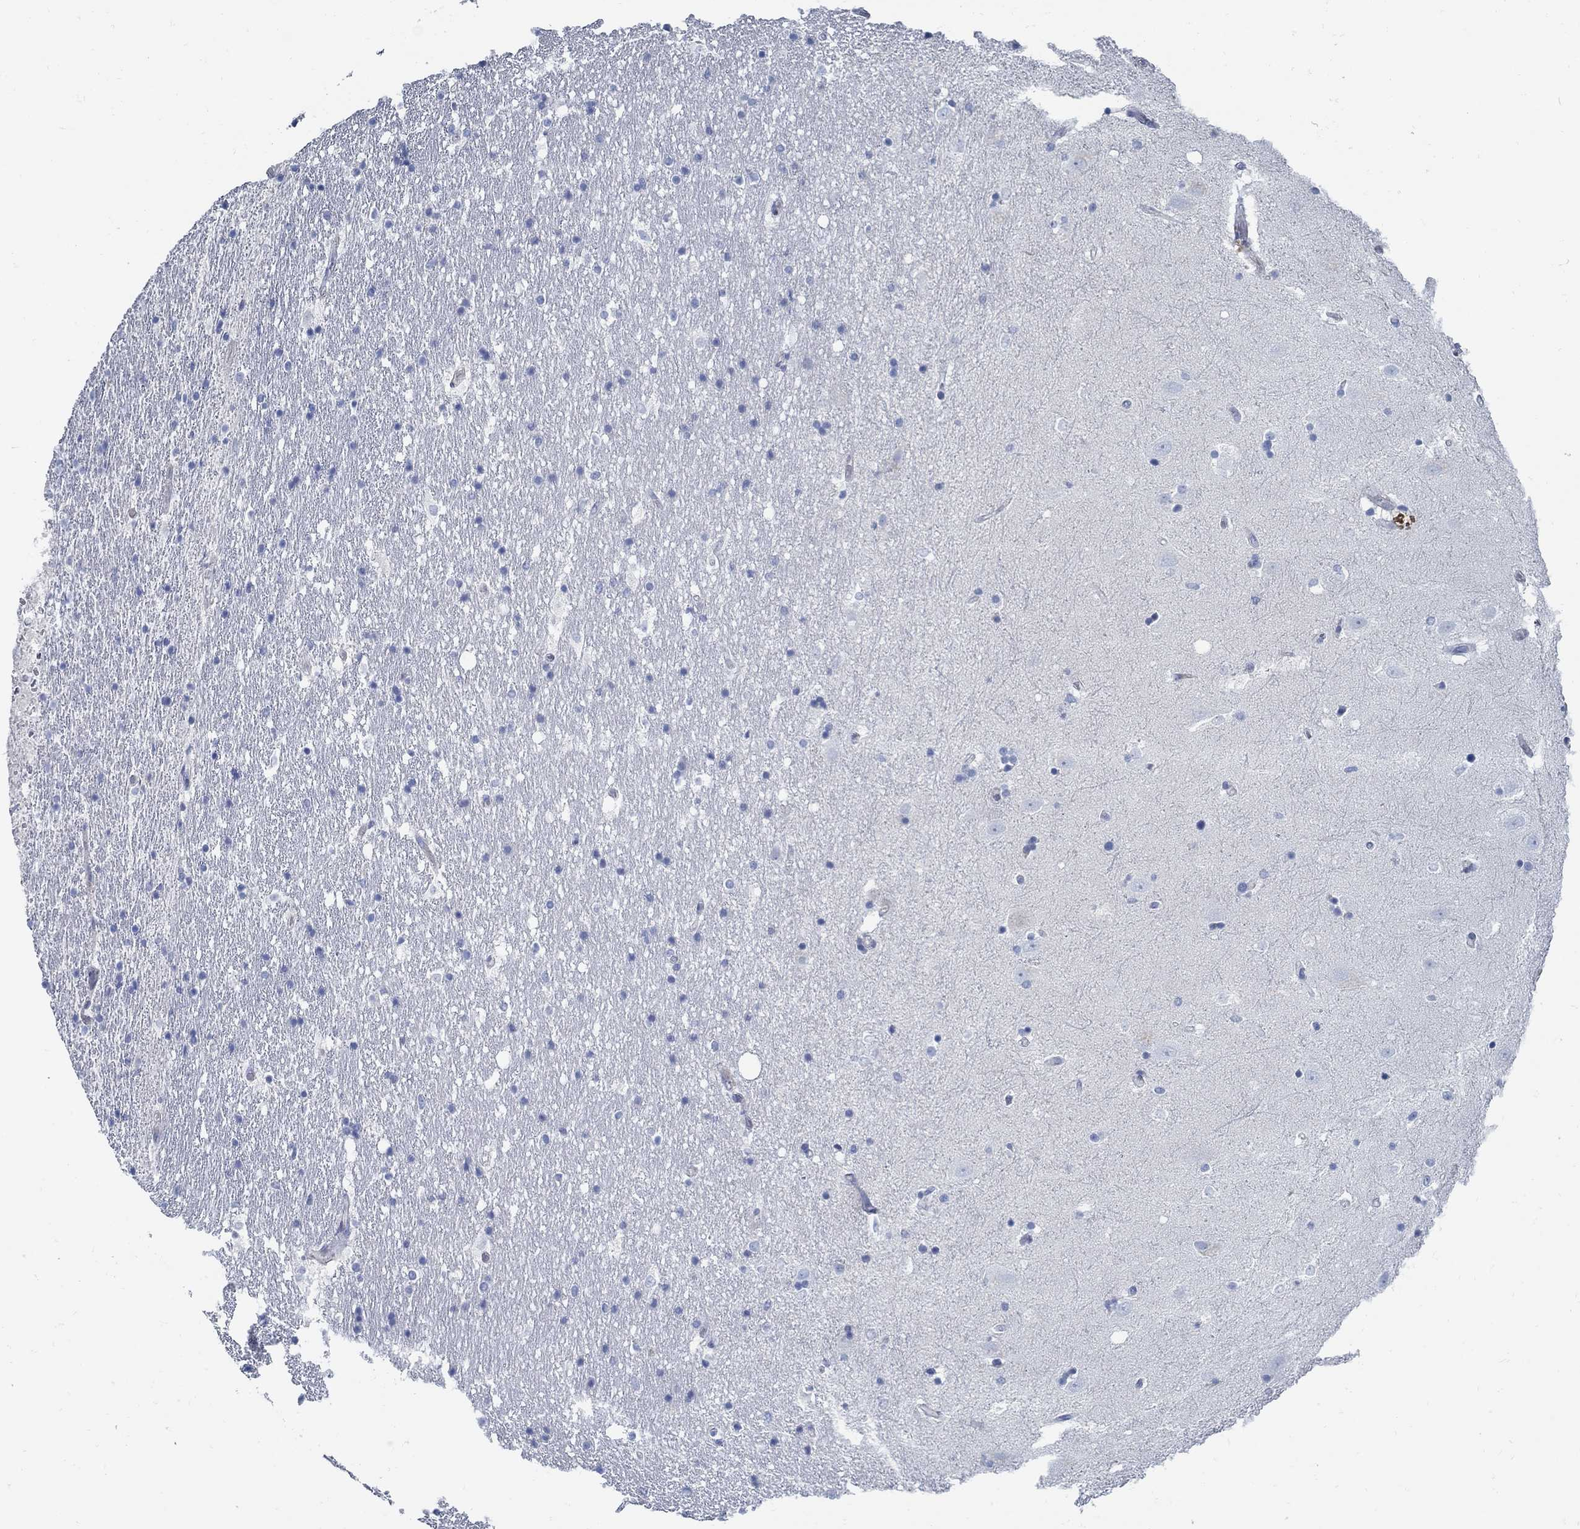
{"staining": {"intensity": "negative", "quantity": "none", "location": "none"}, "tissue": "hippocampus", "cell_type": "Glial cells", "image_type": "normal", "snomed": [{"axis": "morphology", "description": "Normal tissue, NOS"}, {"axis": "topography", "description": "Hippocampus"}], "caption": "Immunohistochemical staining of unremarkable human hippocampus reveals no significant staining in glial cells.", "gene": "C15orf39", "patient": {"sex": "male", "age": 49}}